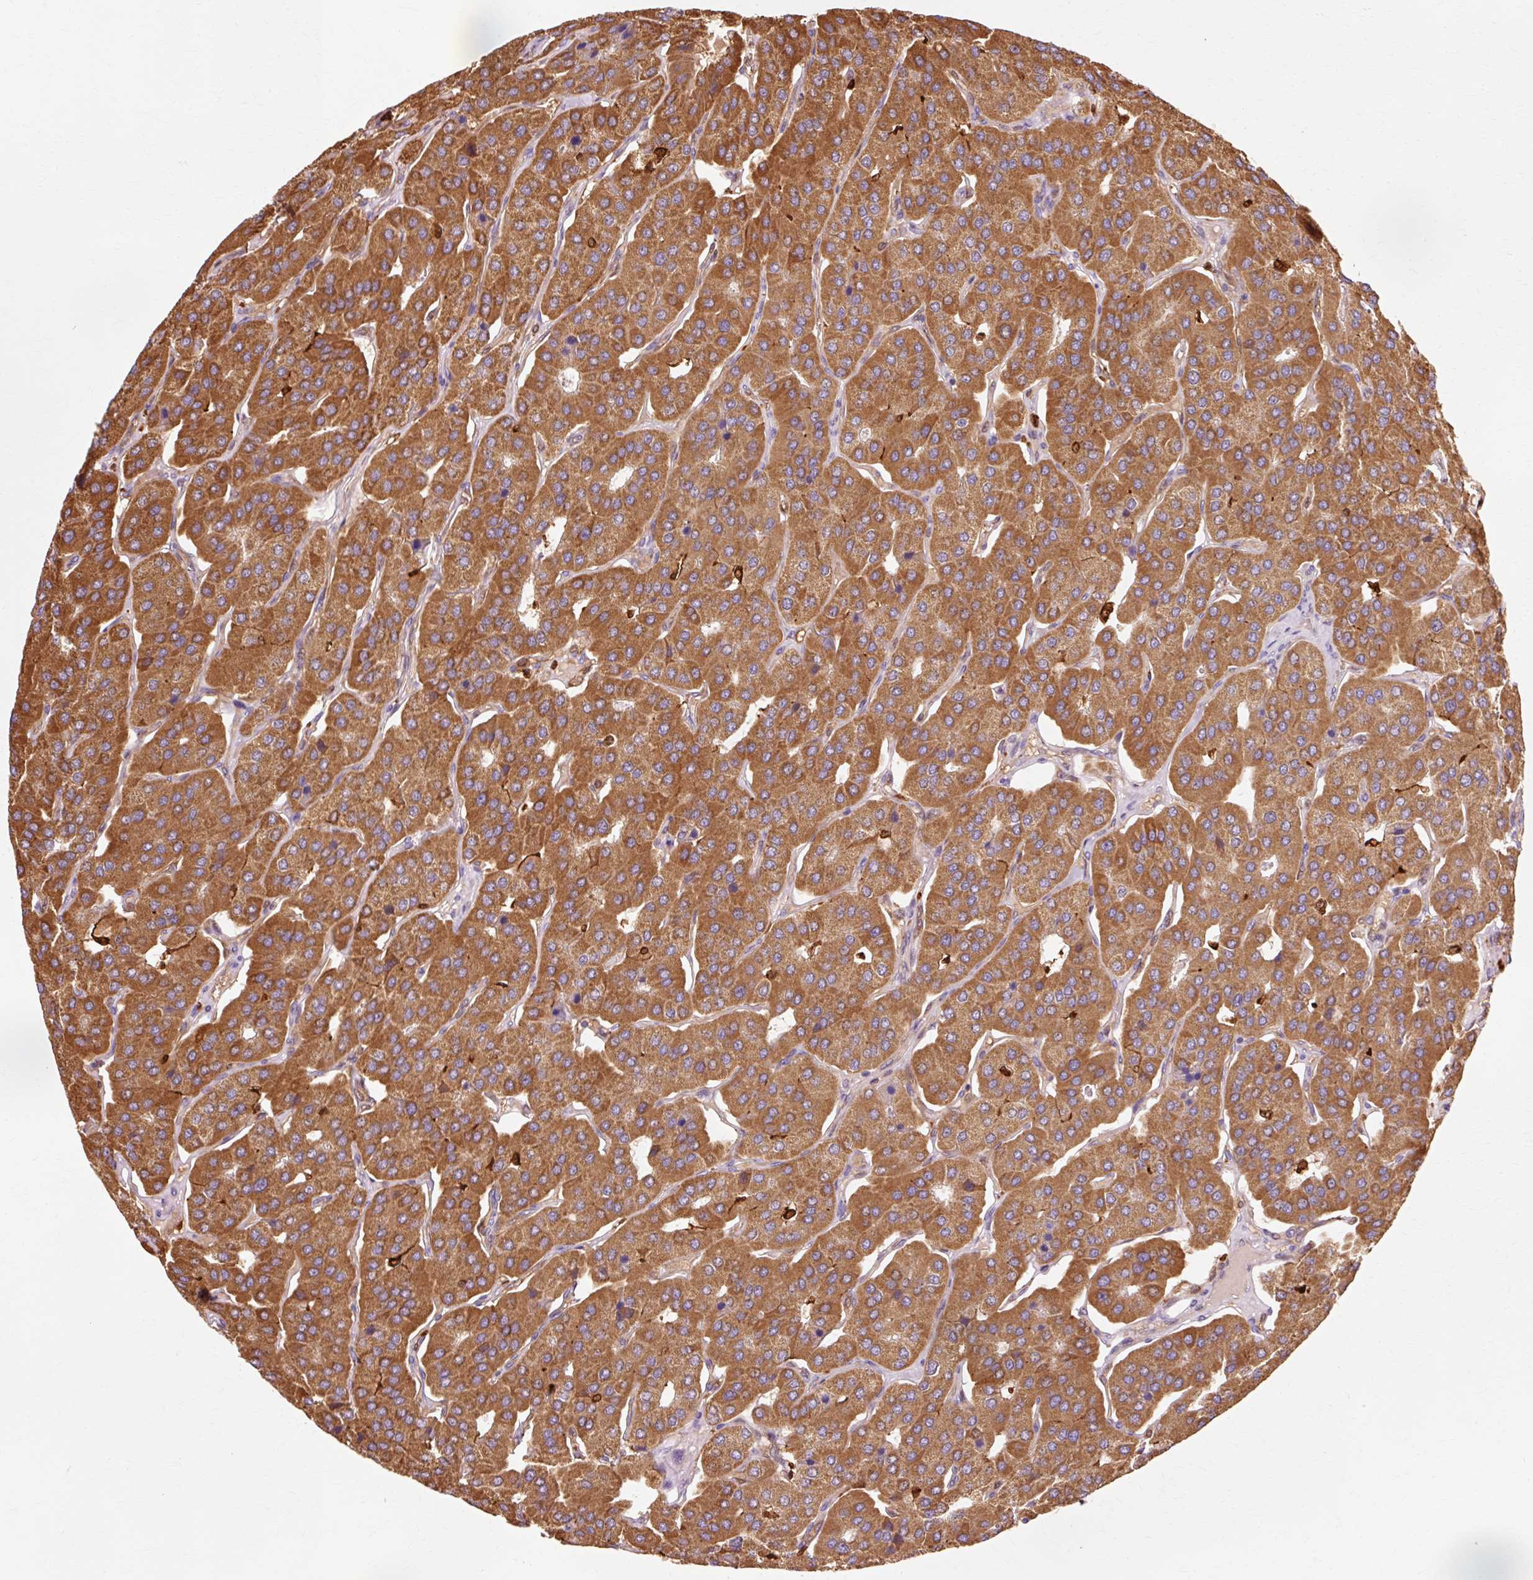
{"staining": {"intensity": "strong", "quantity": ">75%", "location": "cytoplasmic/membranous"}, "tissue": "parathyroid gland", "cell_type": "Glandular cells", "image_type": "normal", "snomed": [{"axis": "morphology", "description": "Normal tissue, NOS"}, {"axis": "morphology", "description": "Adenoma, NOS"}, {"axis": "topography", "description": "Parathyroid gland"}], "caption": "Protein expression analysis of normal parathyroid gland reveals strong cytoplasmic/membranous positivity in about >75% of glandular cells. The staining was performed using DAB to visualize the protein expression in brown, while the nuclei were stained in blue with hematoxylin (Magnification: 20x).", "gene": "GPX1", "patient": {"sex": "female", "age": 86}}